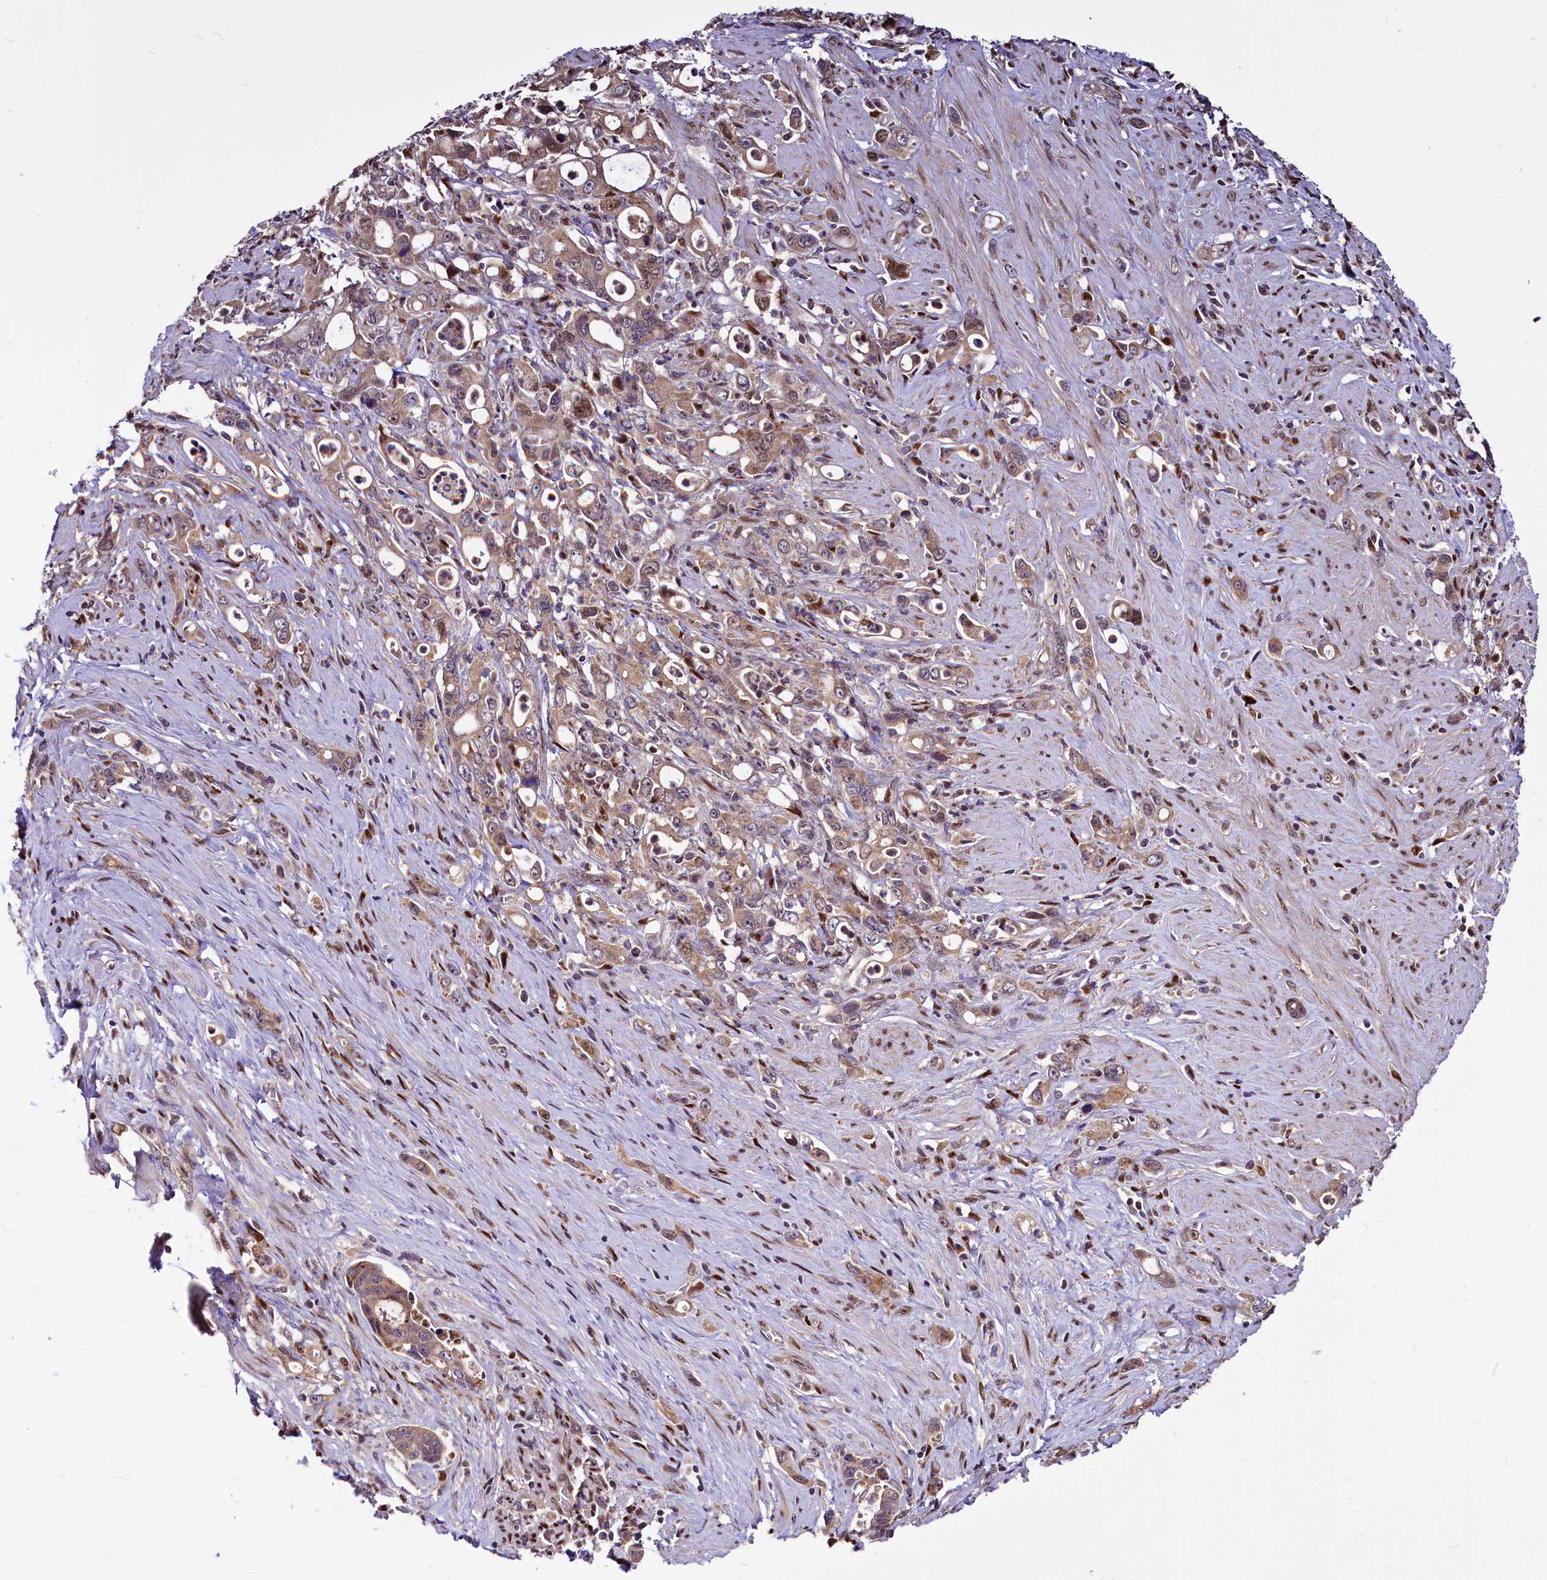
{"staining": {"intensity": "moderate", "quantity": ">75%", "location": "cytoplasmic/membranous,nuclear"}, "tissue": "stomach cancer", "cell_type": "Tumor cells", "image_type": "cancer", "snomed": [{"axis": "morphology", "description": "Adenocarcinoma, NOS"}, {"axis": "topography", "description": "Stomach, lower"}], "caption": "The histopathology image displays staining of stomach cancer (adenocarcinoma), revealing moderate cytoplasmic/membranous and nuclear protein positivity (brown color) within tumor cells. (DAB = brown stain, brightfield microscopy at high magnification).", "gene": "MAML2", "patient": {"sex": "female", "age": 43}}